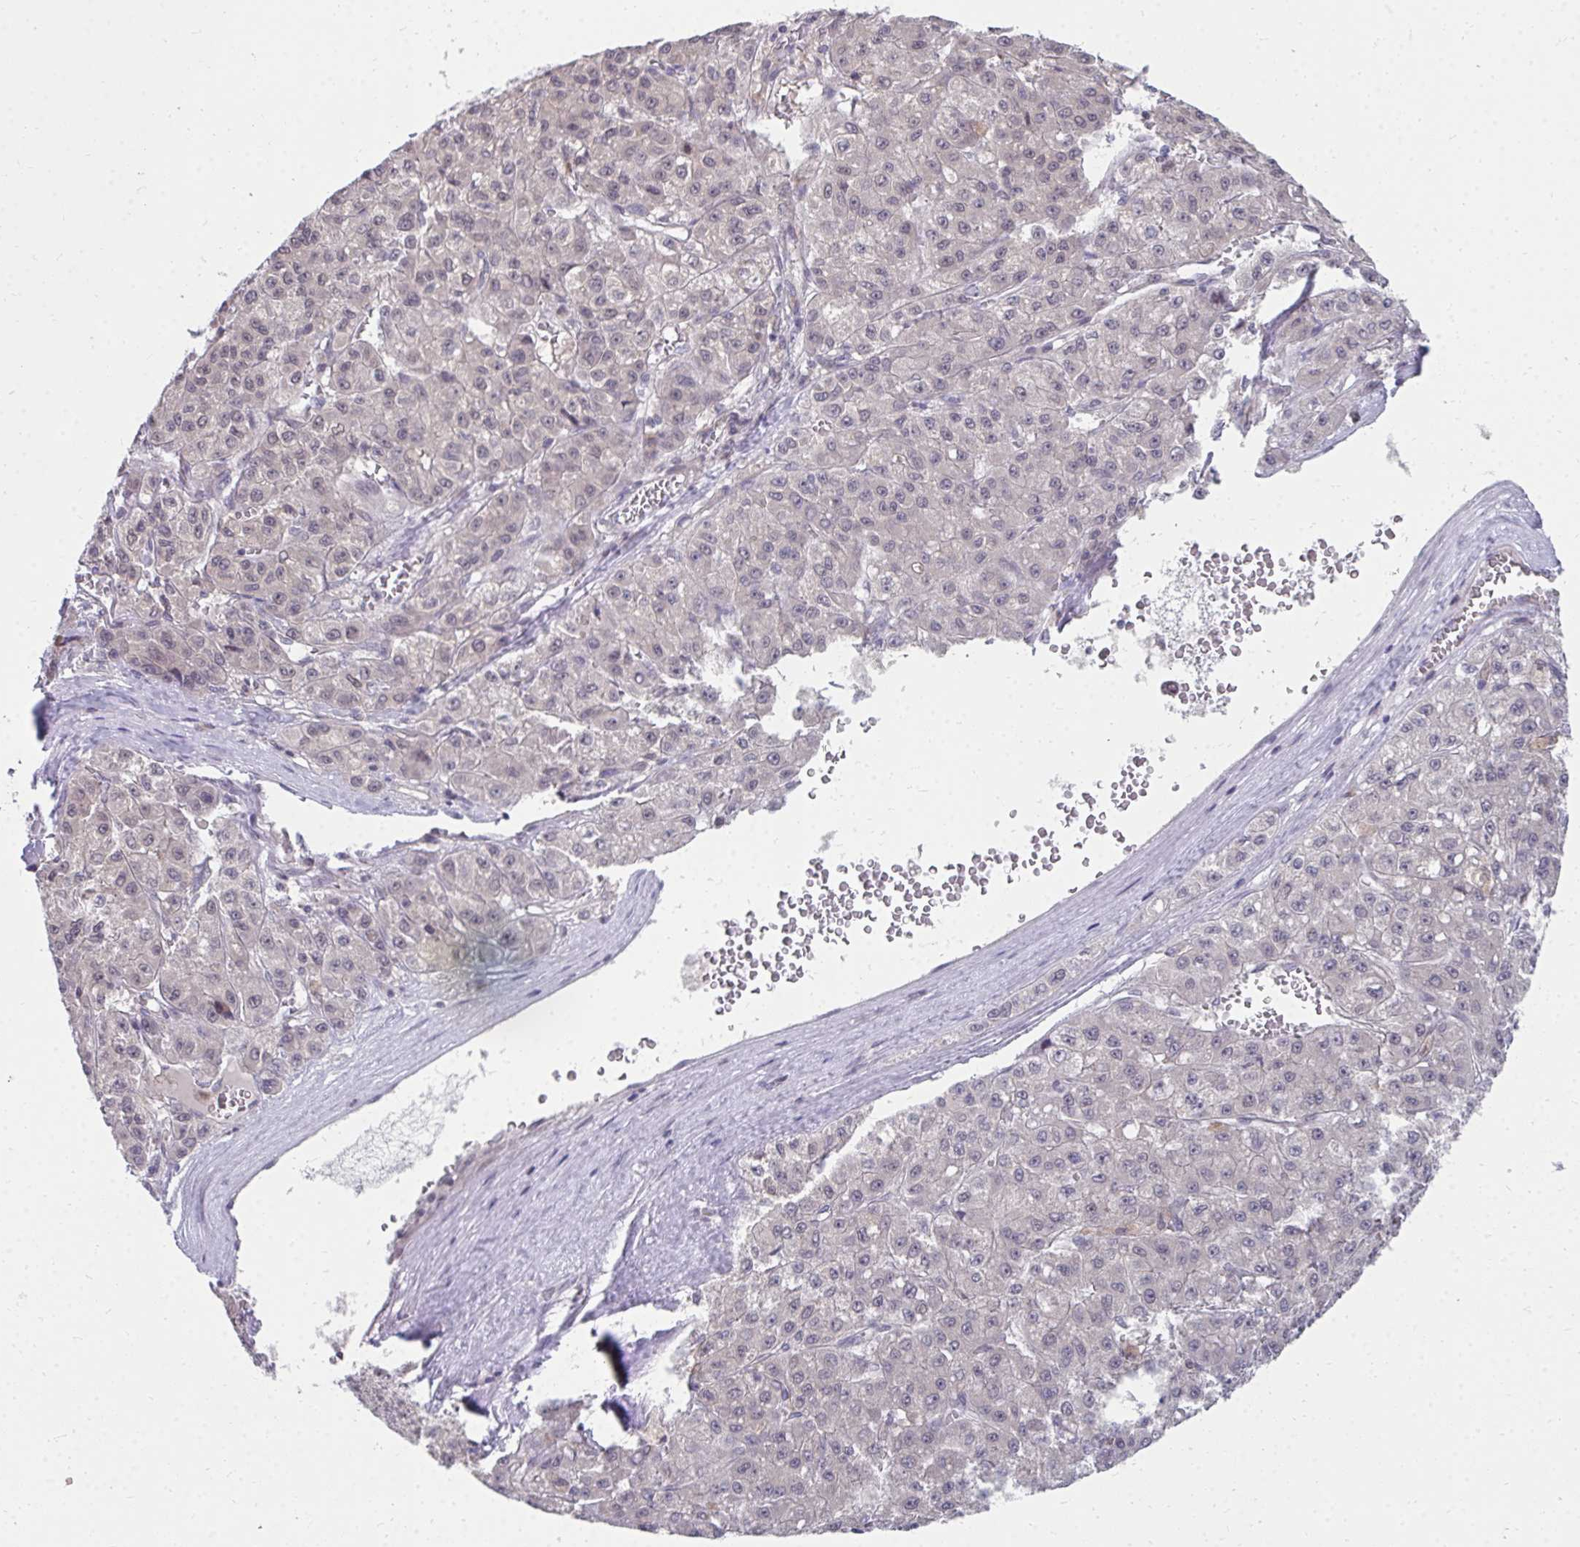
{"staining": {"intensity": "negative", "quantity": "none", "location": "none"}, "tissue": "liver cancer", "cell_type": "Tumor cells", "image_type": "cancer", "snomed": [{"axis": "morphology", "description": "Carcinoma, Hepatocellular, NOS"}, {"axis": "topography", "description": "Liver"}], "caption": "Immunohistochemistry (IHC) histopathology image of human liver cancer stained for a protein (brown), which displays no expression in tumor cells.", "gene": "MROH8", "patient": {"sex": "male", "age": 70}}